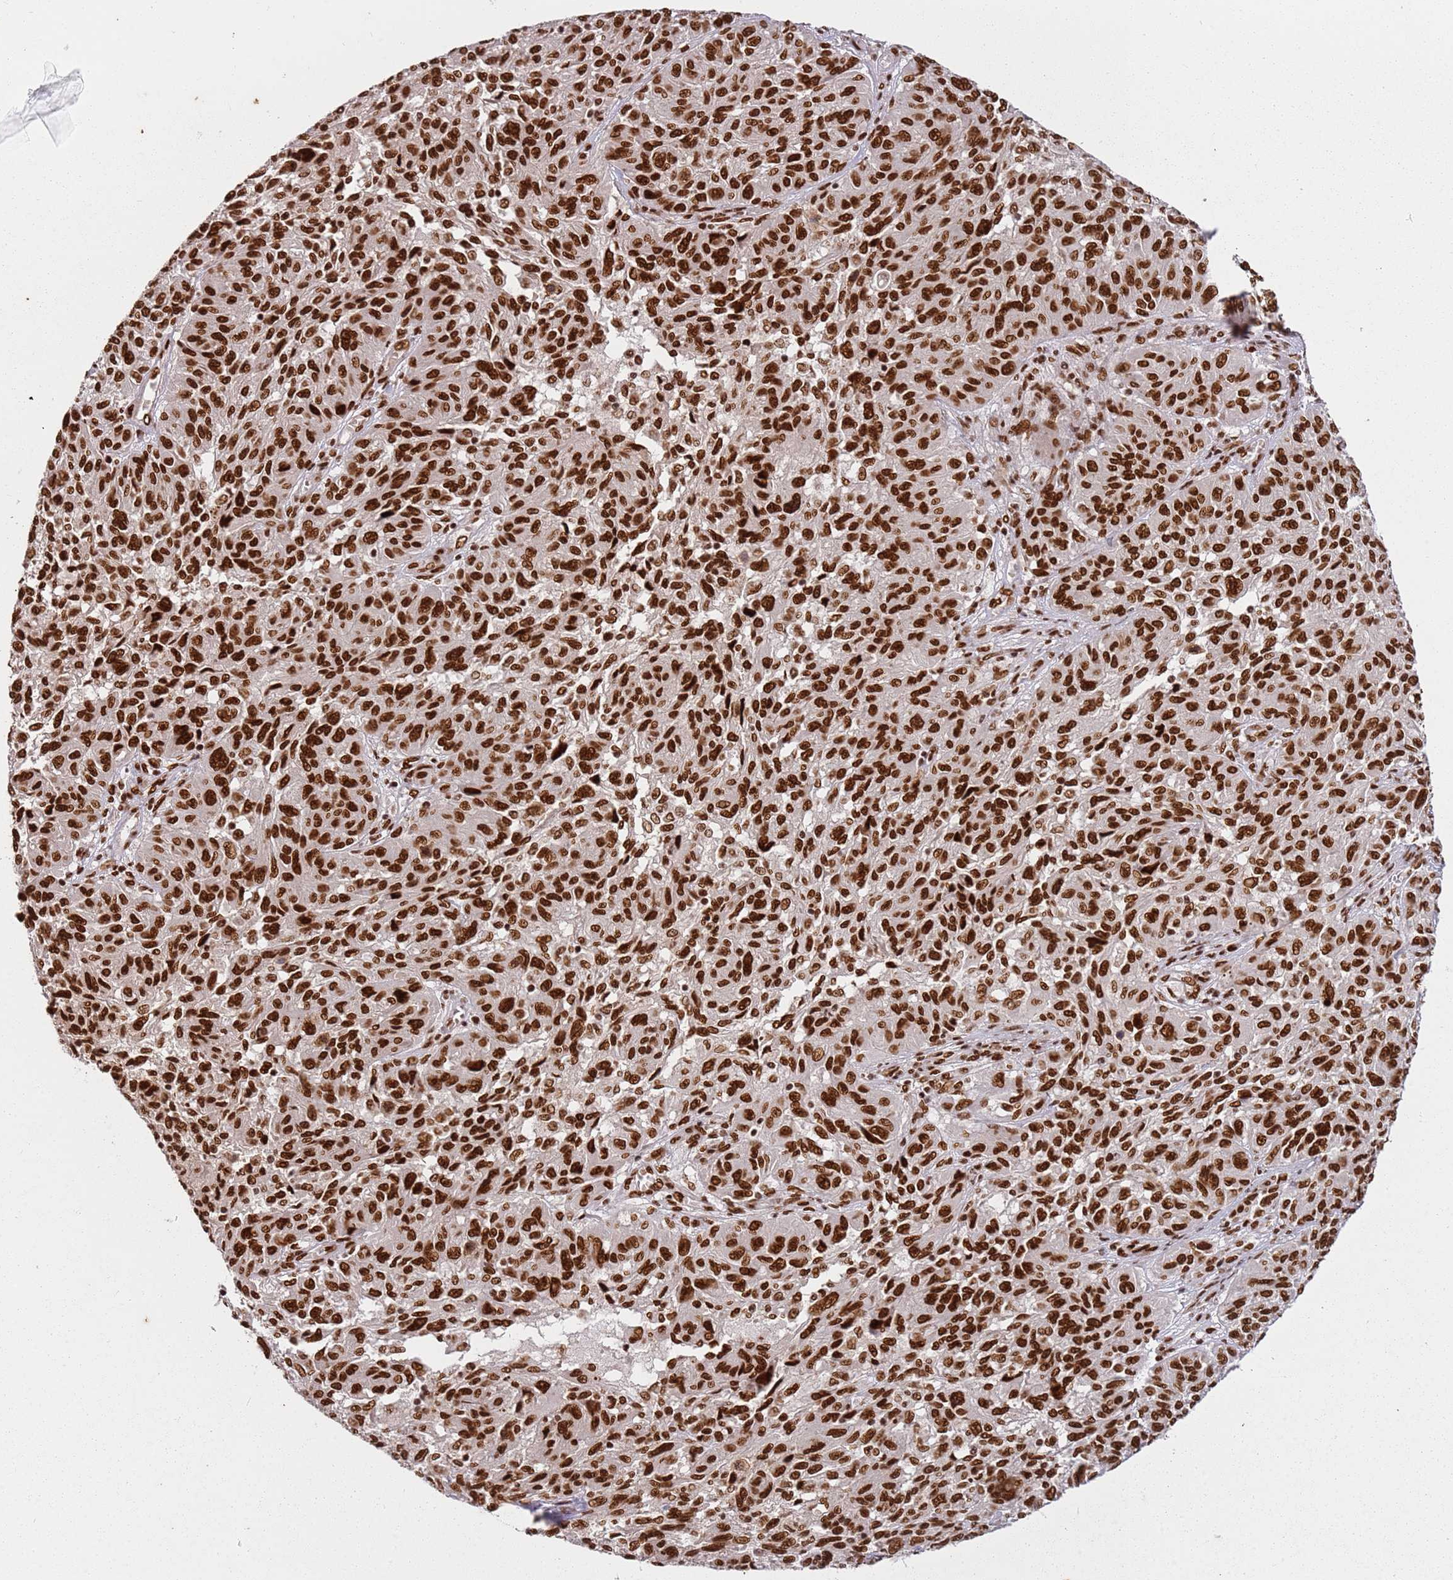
{"staining": {"intensity": "strong", "quantity": ">75%", "location": "nuclear"}, "tissue": "melanoma", "cell_type": "Tumor cells", "image_type": "cancer", "snomed": [{"axis": "morphology", "description": "Malignant melanoma, NOS"}, {"axis": "topography", "description": "Skin"}], "caption": "Immunohistochemical staining of human malignant melanoma demonstrates high levels of strong nuclear expression in about >75% of tumor cells.", "gene": "TENT4A", "patient": {"sex": "male", "age": 53}}